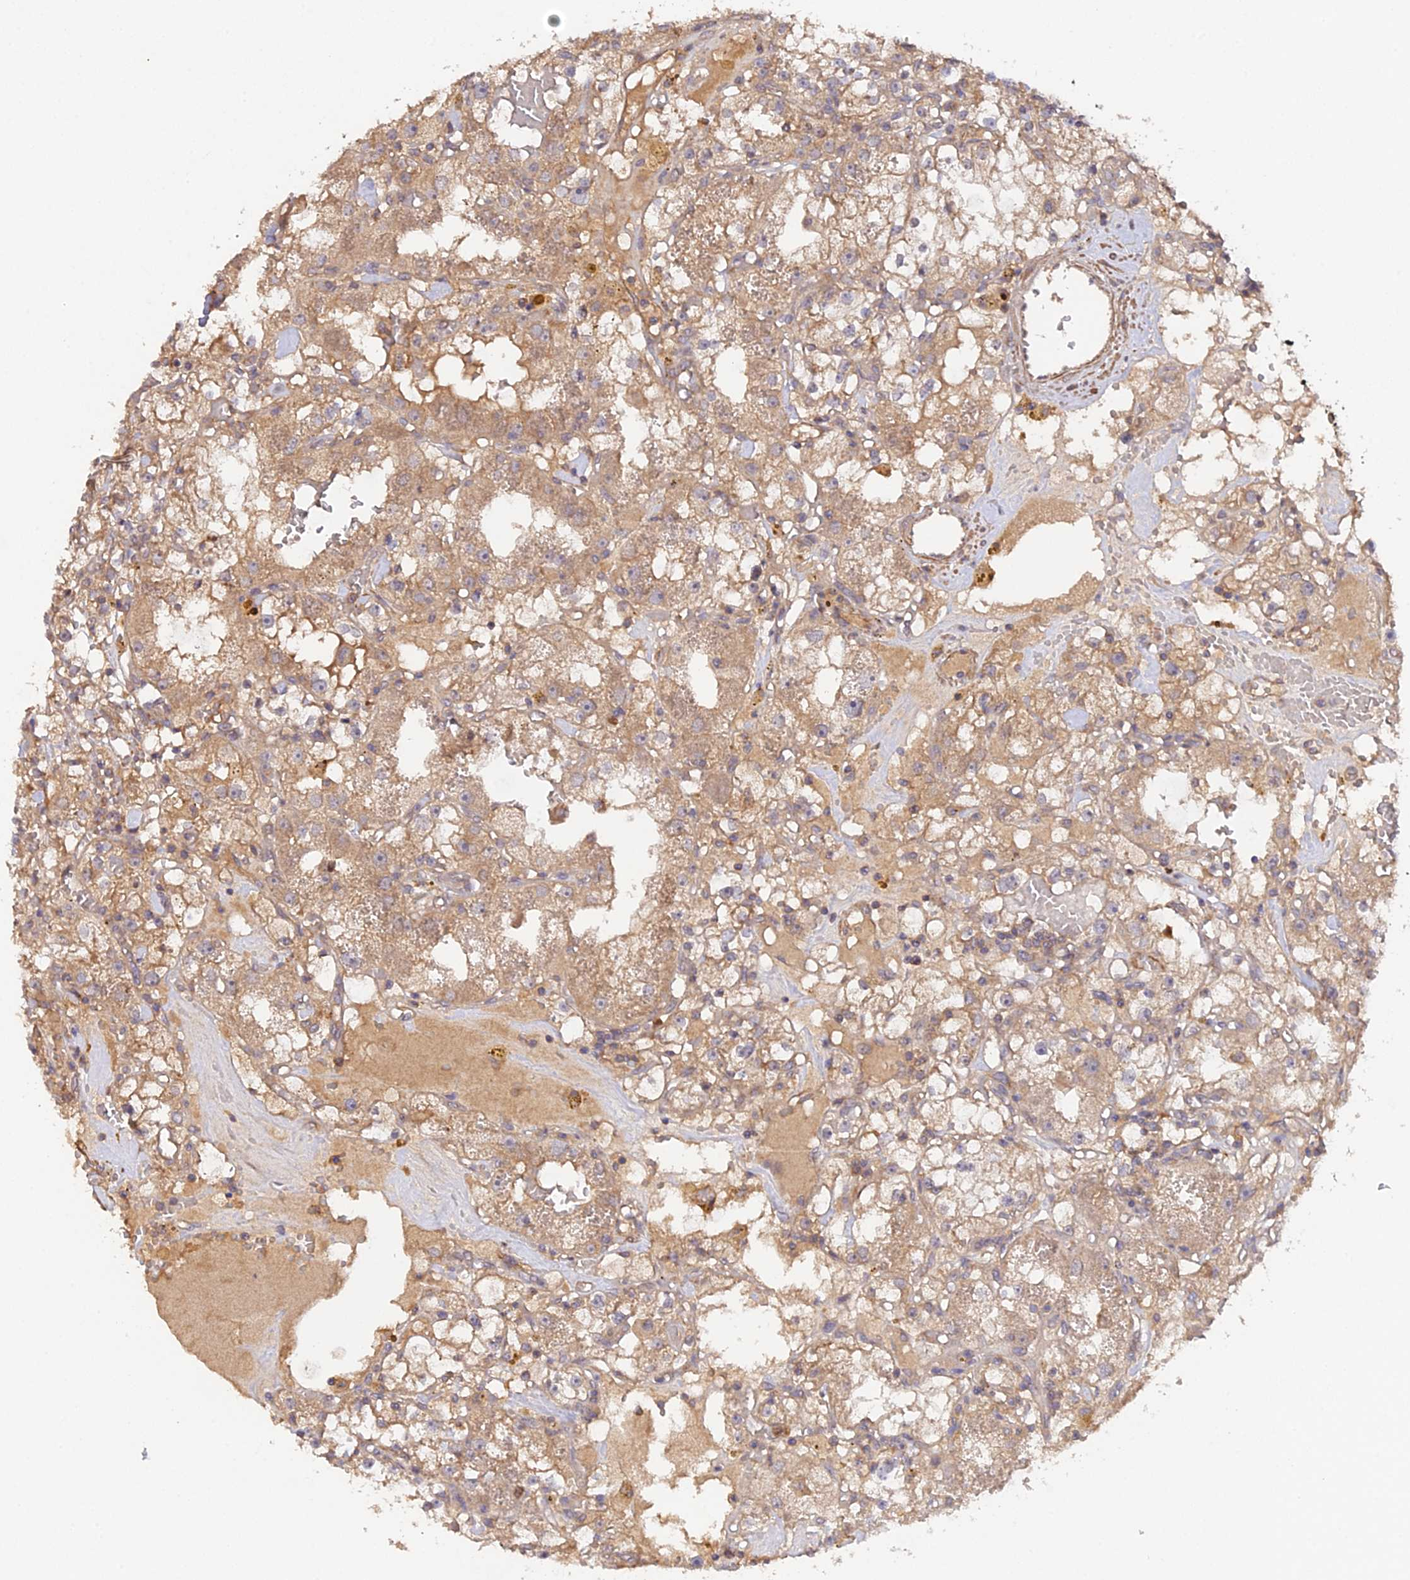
{"staining": {"intensity": "moderate", "quantity": ">75%", "location": "cytoplasmic/membranous"}, "tissue": "renal cancer", "cell_type": "Tumor cells", "image_type": "cancer", "snomed": [{"axis": "morphology", "description": "Adenocarcinoma, NOS"}, {"axis": "topography", "description": "Kidney"}], "caption": "Tumor cells reveal moderate cytoplasmic/membranous staining in about >75% of cells in renal adenocarcinoma. (DAB = brown stain, brightfield microscopy at high magnification).", "gene": "TRIM26", "patient": {"sex": "male", "age": 56}}